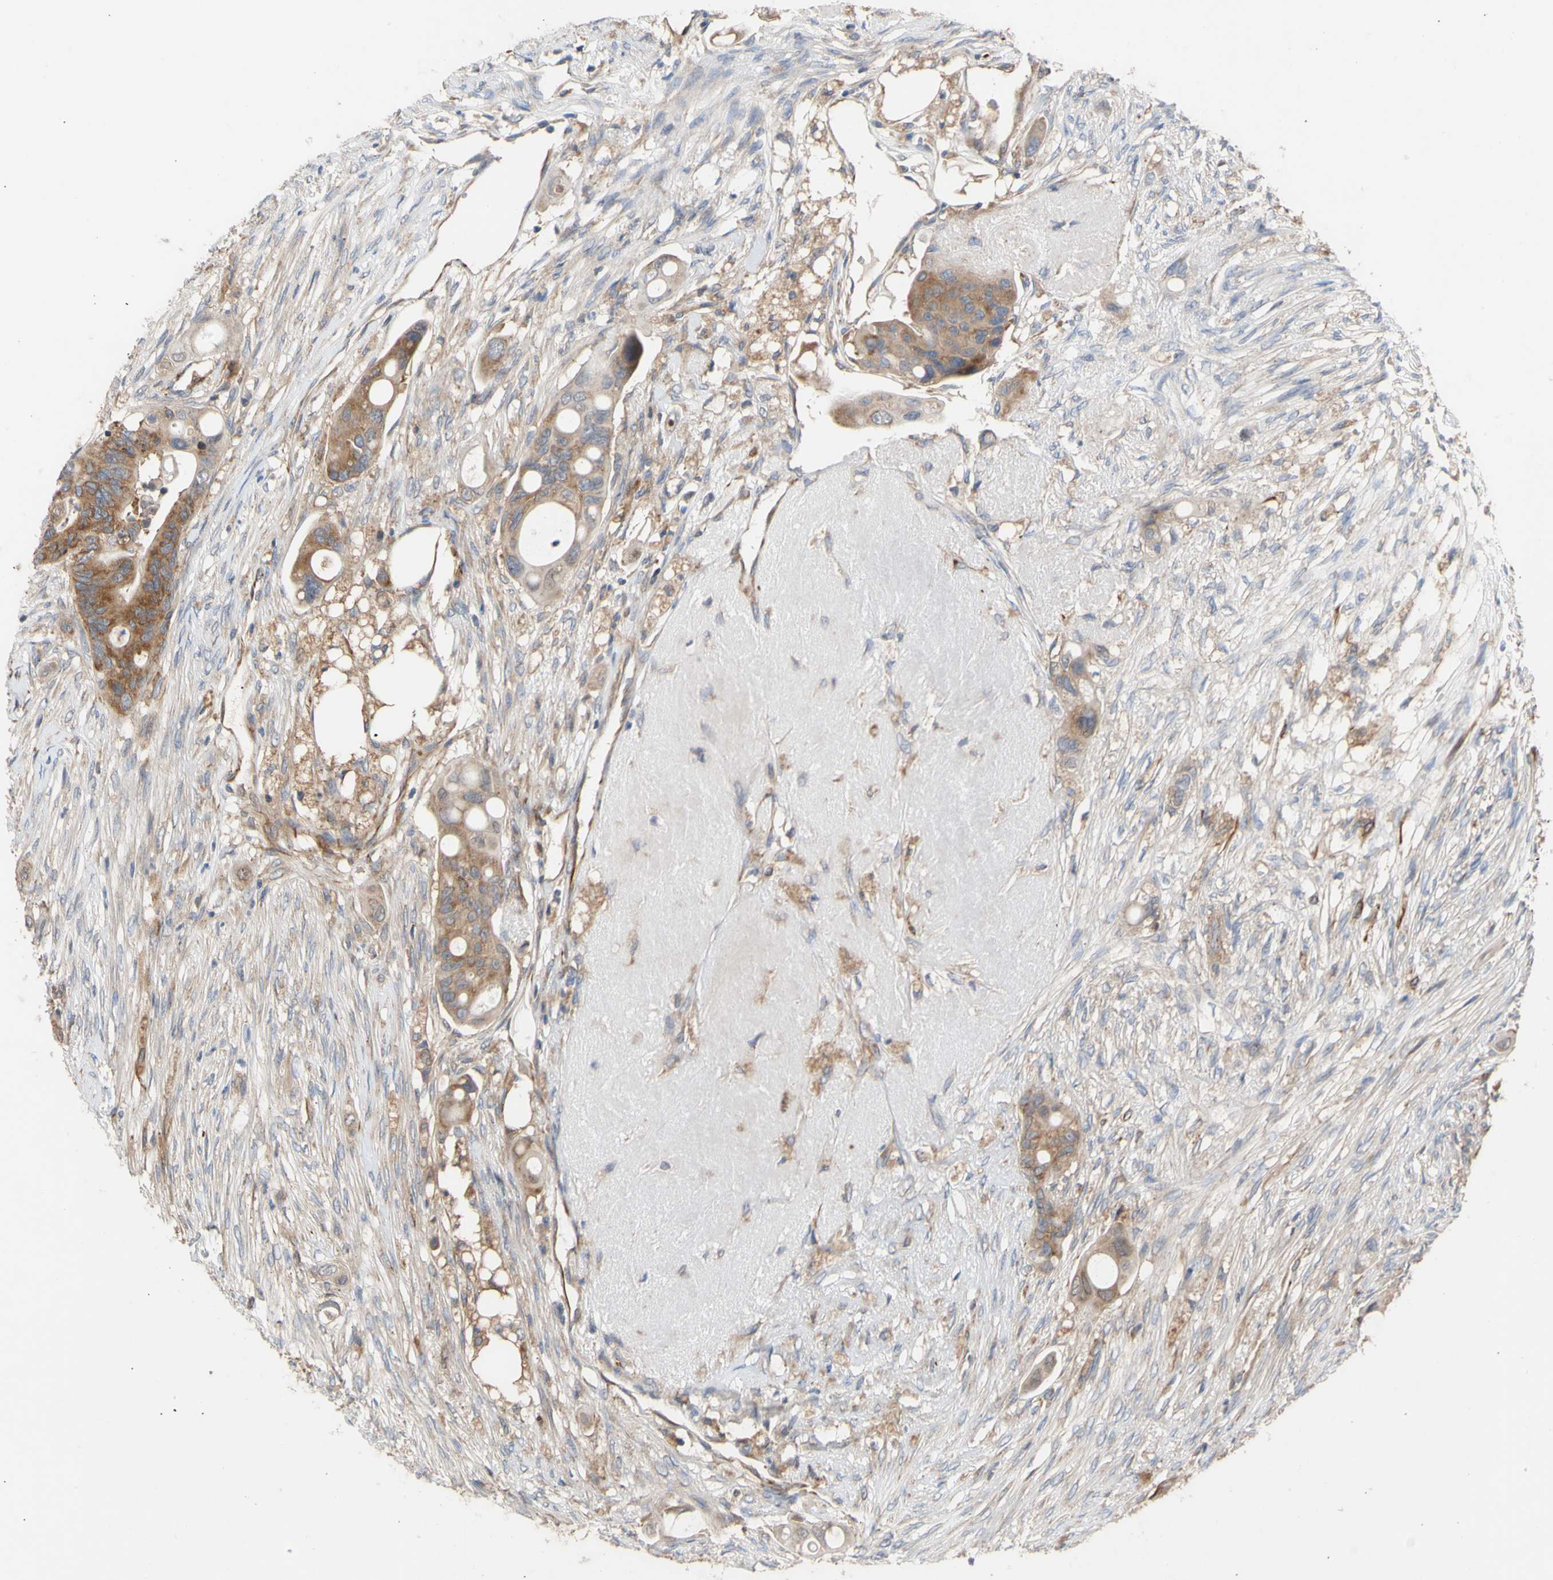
{"staining": {"intensity": "moderate", "quantity": "25%-75%", "location": "cytoplasmic/membranous"}, "tissue": "colorectal cancer", "cell_type": "Tumor cells", "image_type": "cancer", "snomed": [{"axis": "morphology", "description": "Adenocarcinoma, NOS"}, {"axis": "topography", "description": "Colon"}], "caption": "Moderate cytoplasmic/membranous protein positivity is seen in approximately 25%-75% of tumor cells in colorectal cancer.", "gene": "EIF2S3", "patient": {"sex": "female", "age": 57}}